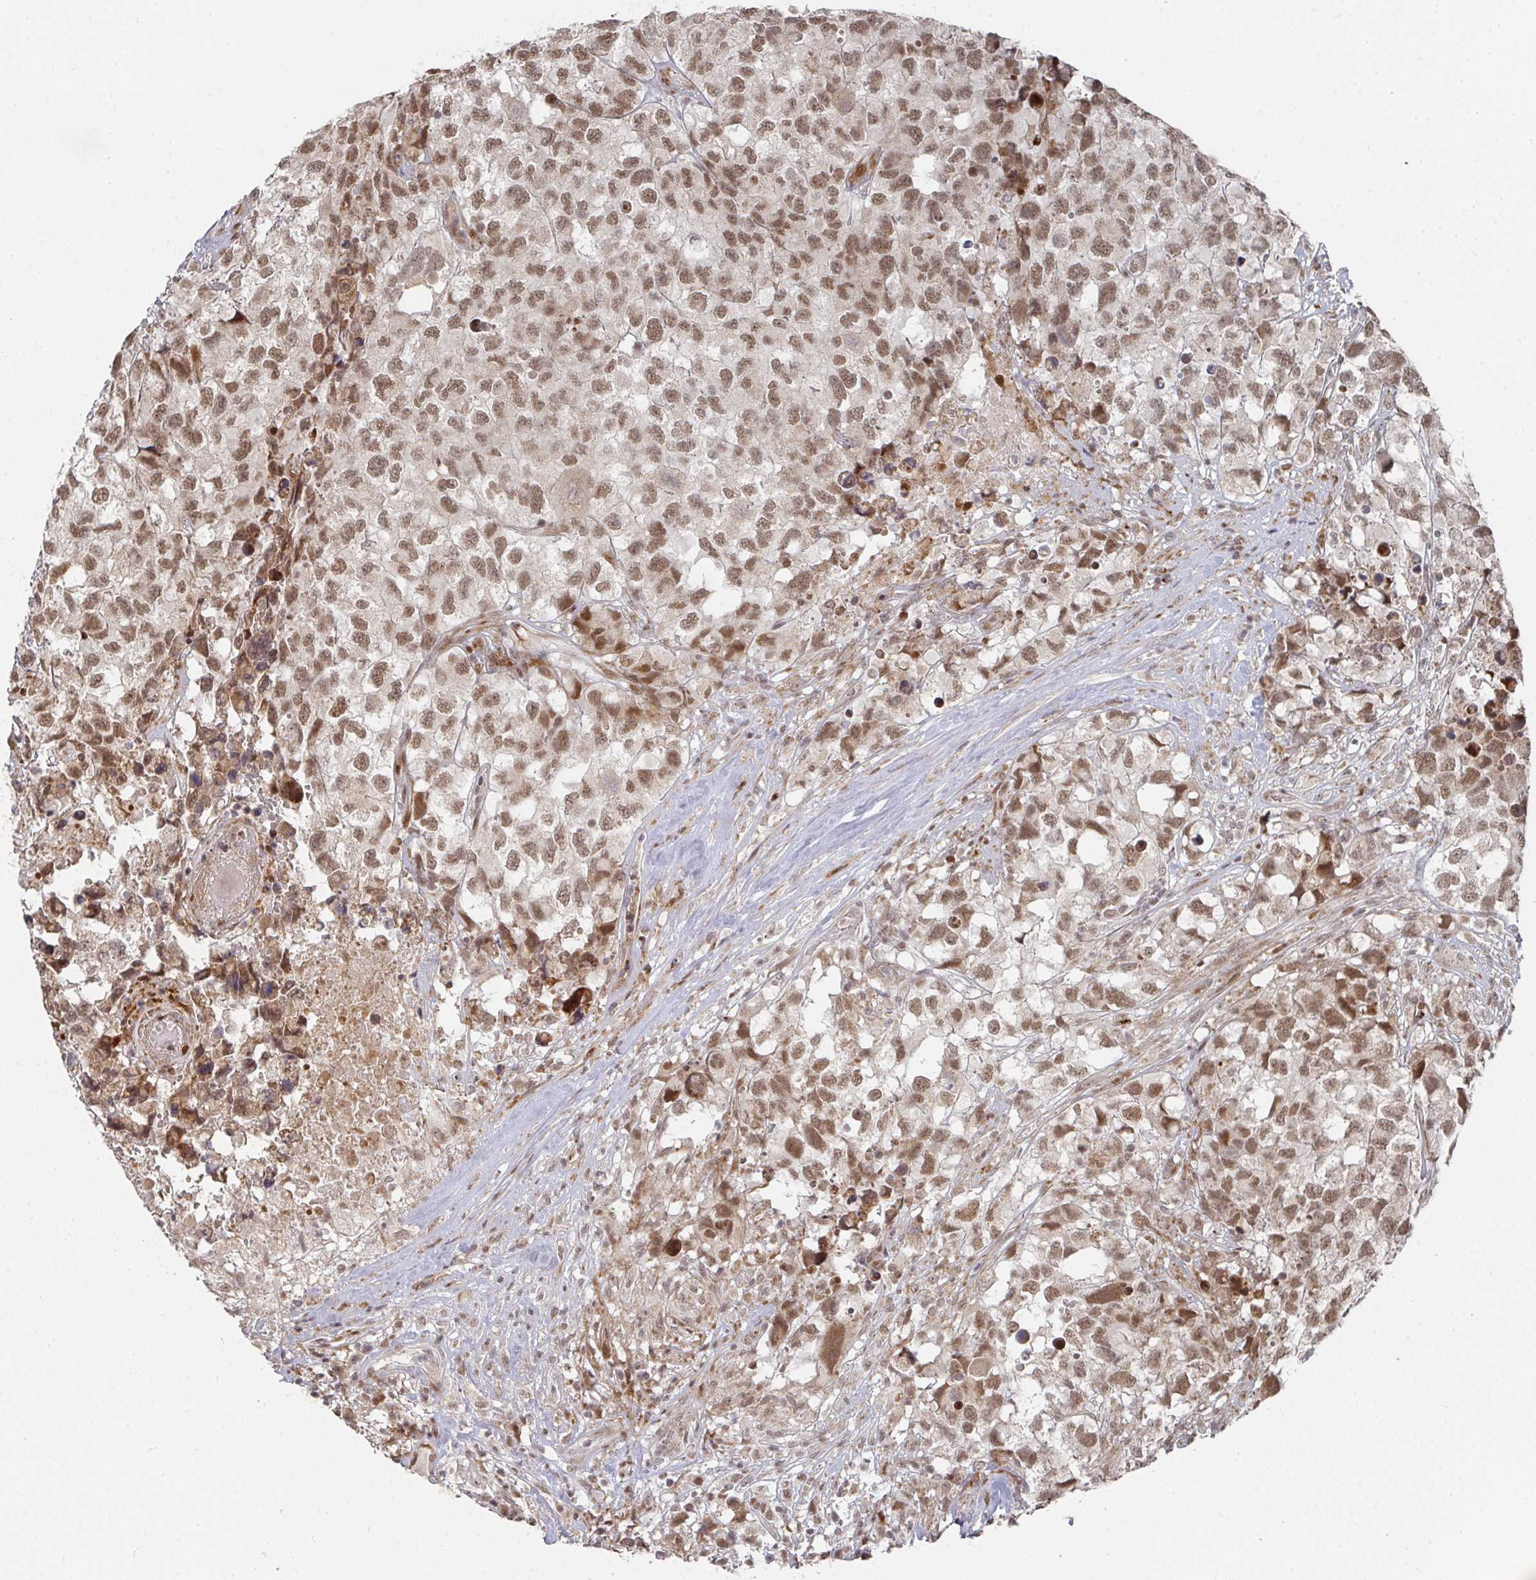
{"staining": {"intensity": "moderate", "quantity": ">75%", "location": "nuclear"}, "tissue": "testis cancer", "cell_type": "Tumor cells", "image_type": "cancer", "snomed": [{"axis": "morphology", "description": "Carcinoma, Embryonal, NOS"}, {"axis": "topography", "description": "Testis"}], "caption": "This is an image of IHC staining of embryonal carcinoma (testis), which shows moderate expression in the nuclear of tumor cells.", "gene": "RBBP5", "patient": {"sex": "male", "age": 83}}